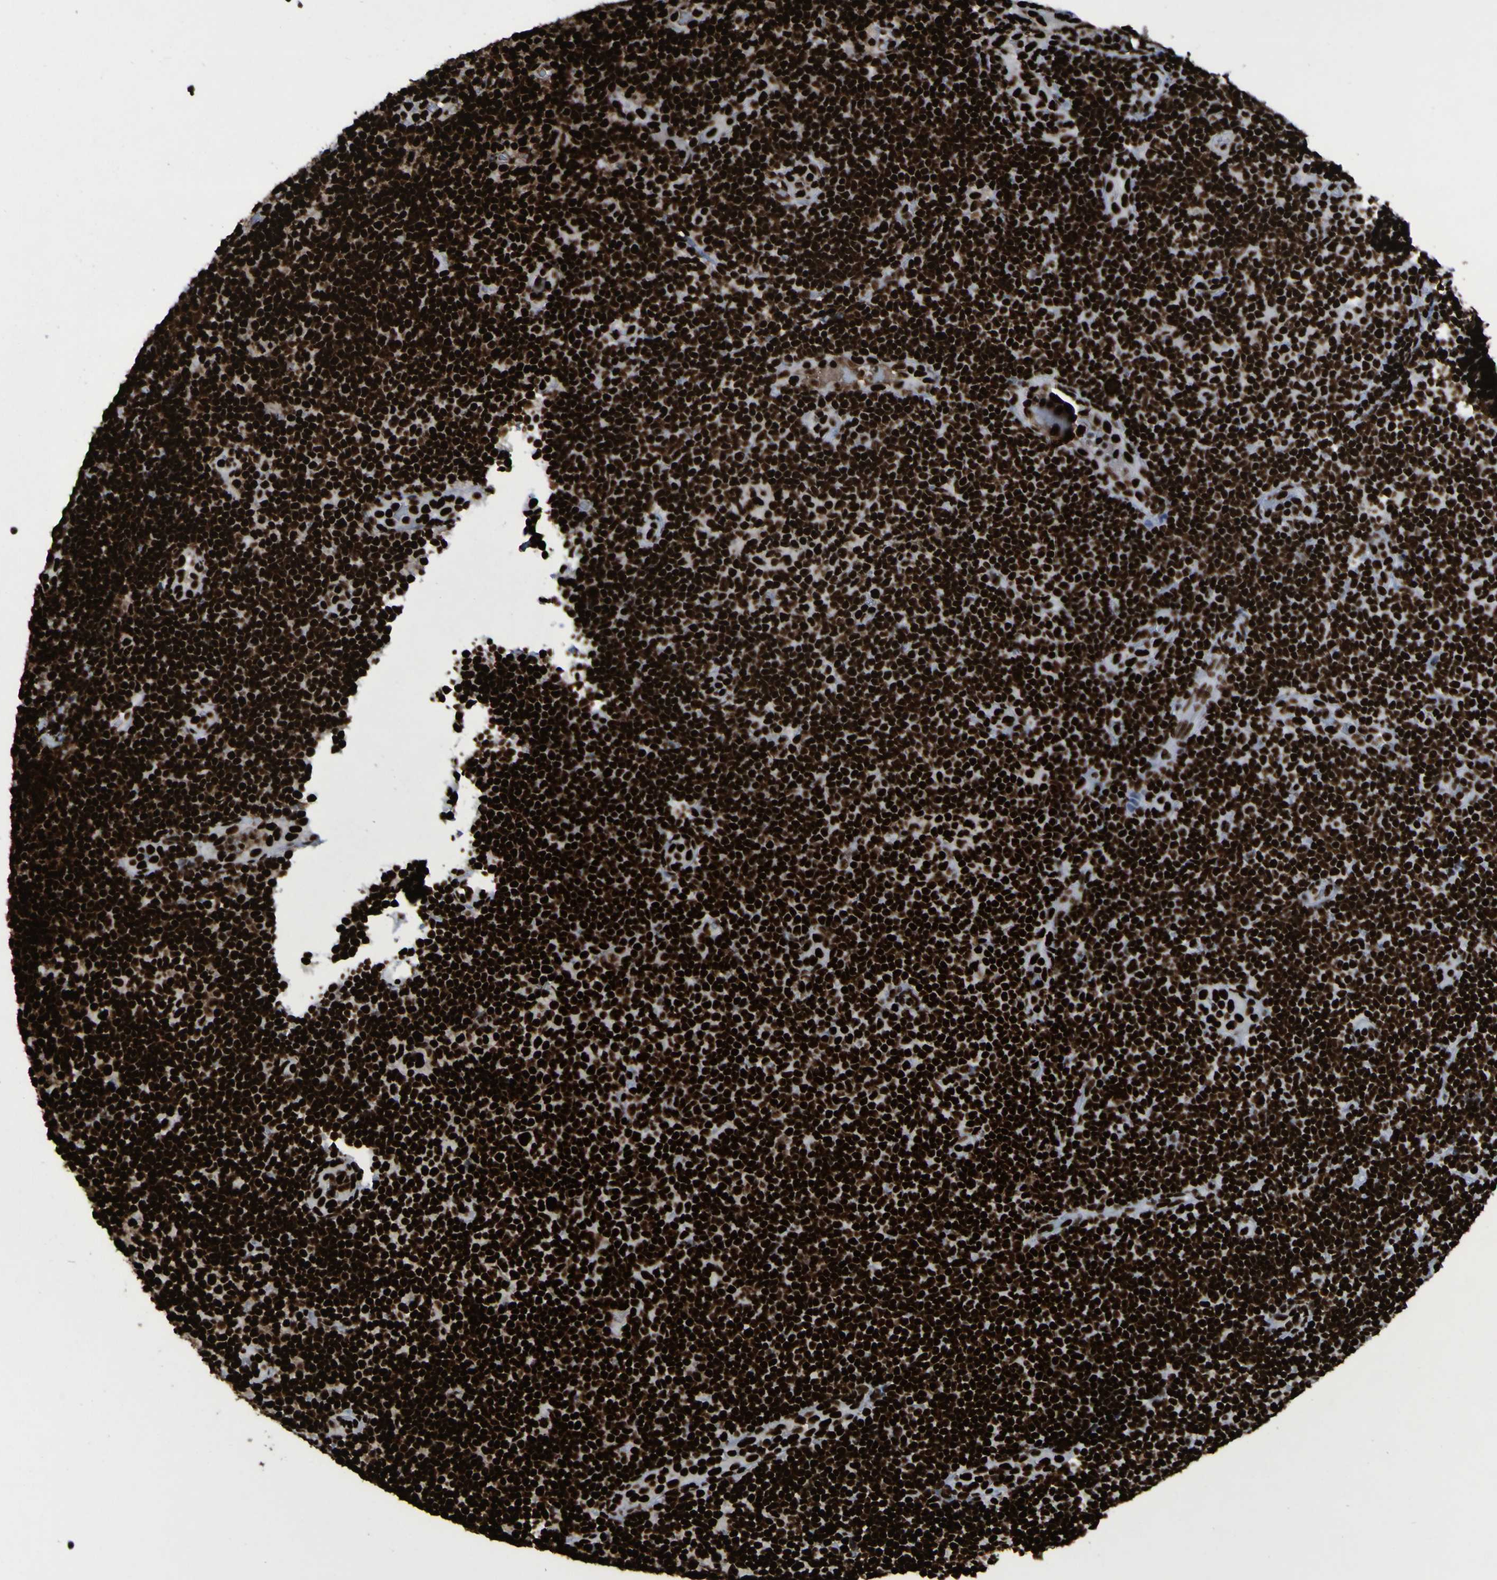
{"staining": {"intensity": "strong", "quantity": ">75%", "location": "nuclear"}, "tissue": "lymphoma", "cell_type": "Tumor cells", "image_type": "cancer", "snomed": [{"axis": "morphology", "description": "Malignant lymphoma, non-Hodgkin's type, Low grade"}, {"axis": "topography", "description": "Lymph node"}], "caption": "A photomicrograph of malignant lymphoma, non-Hodgkin's type (low-grade) stained for a protein shows strong nuclear brown staining in tumor cells.", "gene": "NPM1", "patient": {"sex": "male", "age": 83}}